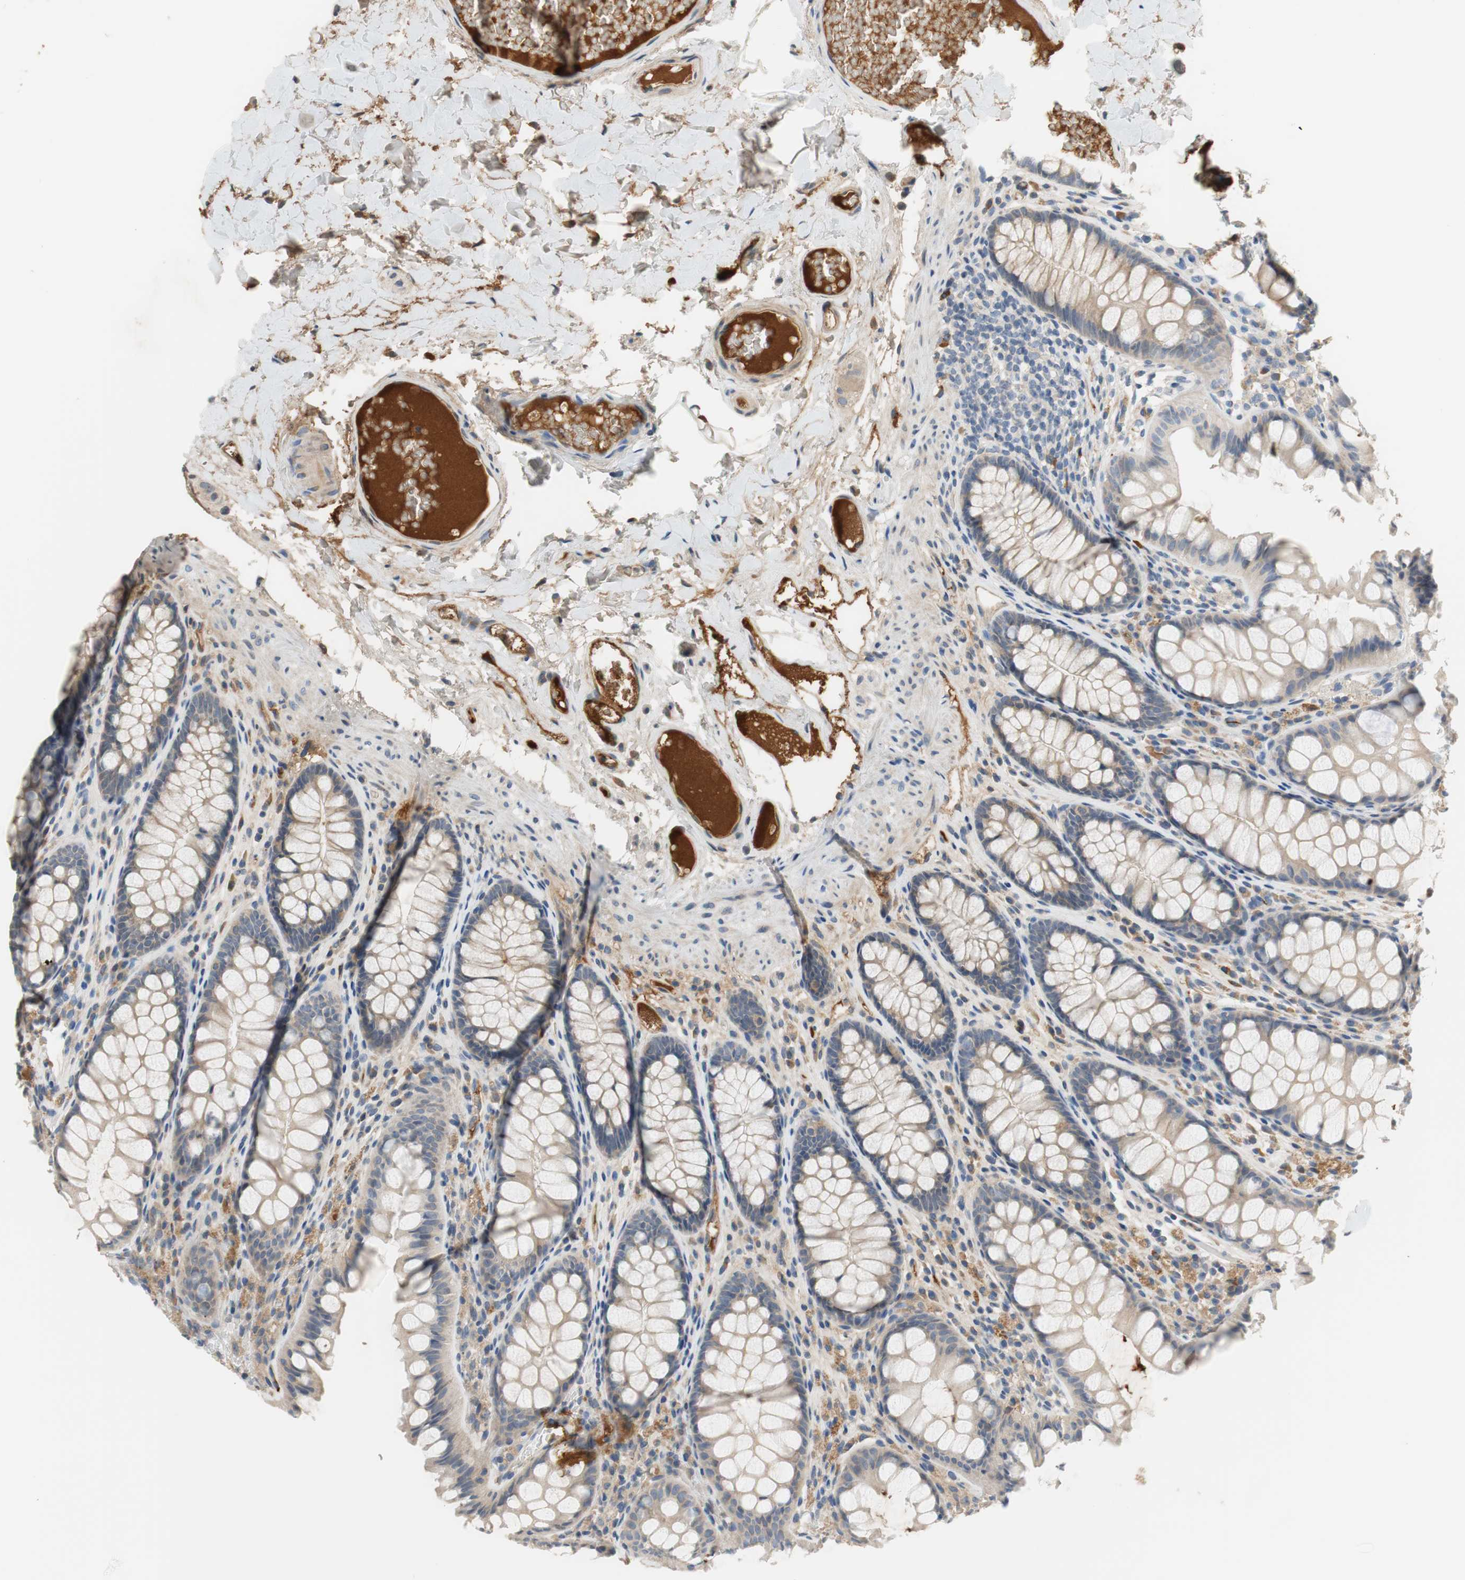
{"staining": {"intensity": "moderate", "quantity": ">75%", "location": "cytoplasmic/membranous"}, "tissue": "colon", "cell_type": "Endothelial cells", "image_type": "normal", "snomed": [{"axis": "morphology", "description": "Normal tissue, NOS"}, {"axis": "topography", "description": "Colon"}], "caption": "Benign colon displays moderate cytoplasmic/membranous positivity in approximately >75% of endothelial cells, visualized by immunohistochemistry. (Stains: DAB in brown, nuclei in blue, Microscopy: brightfield microscopy at high magnification).", "gene": "C4A", "patient": {"sex": "female", "age": 55}}